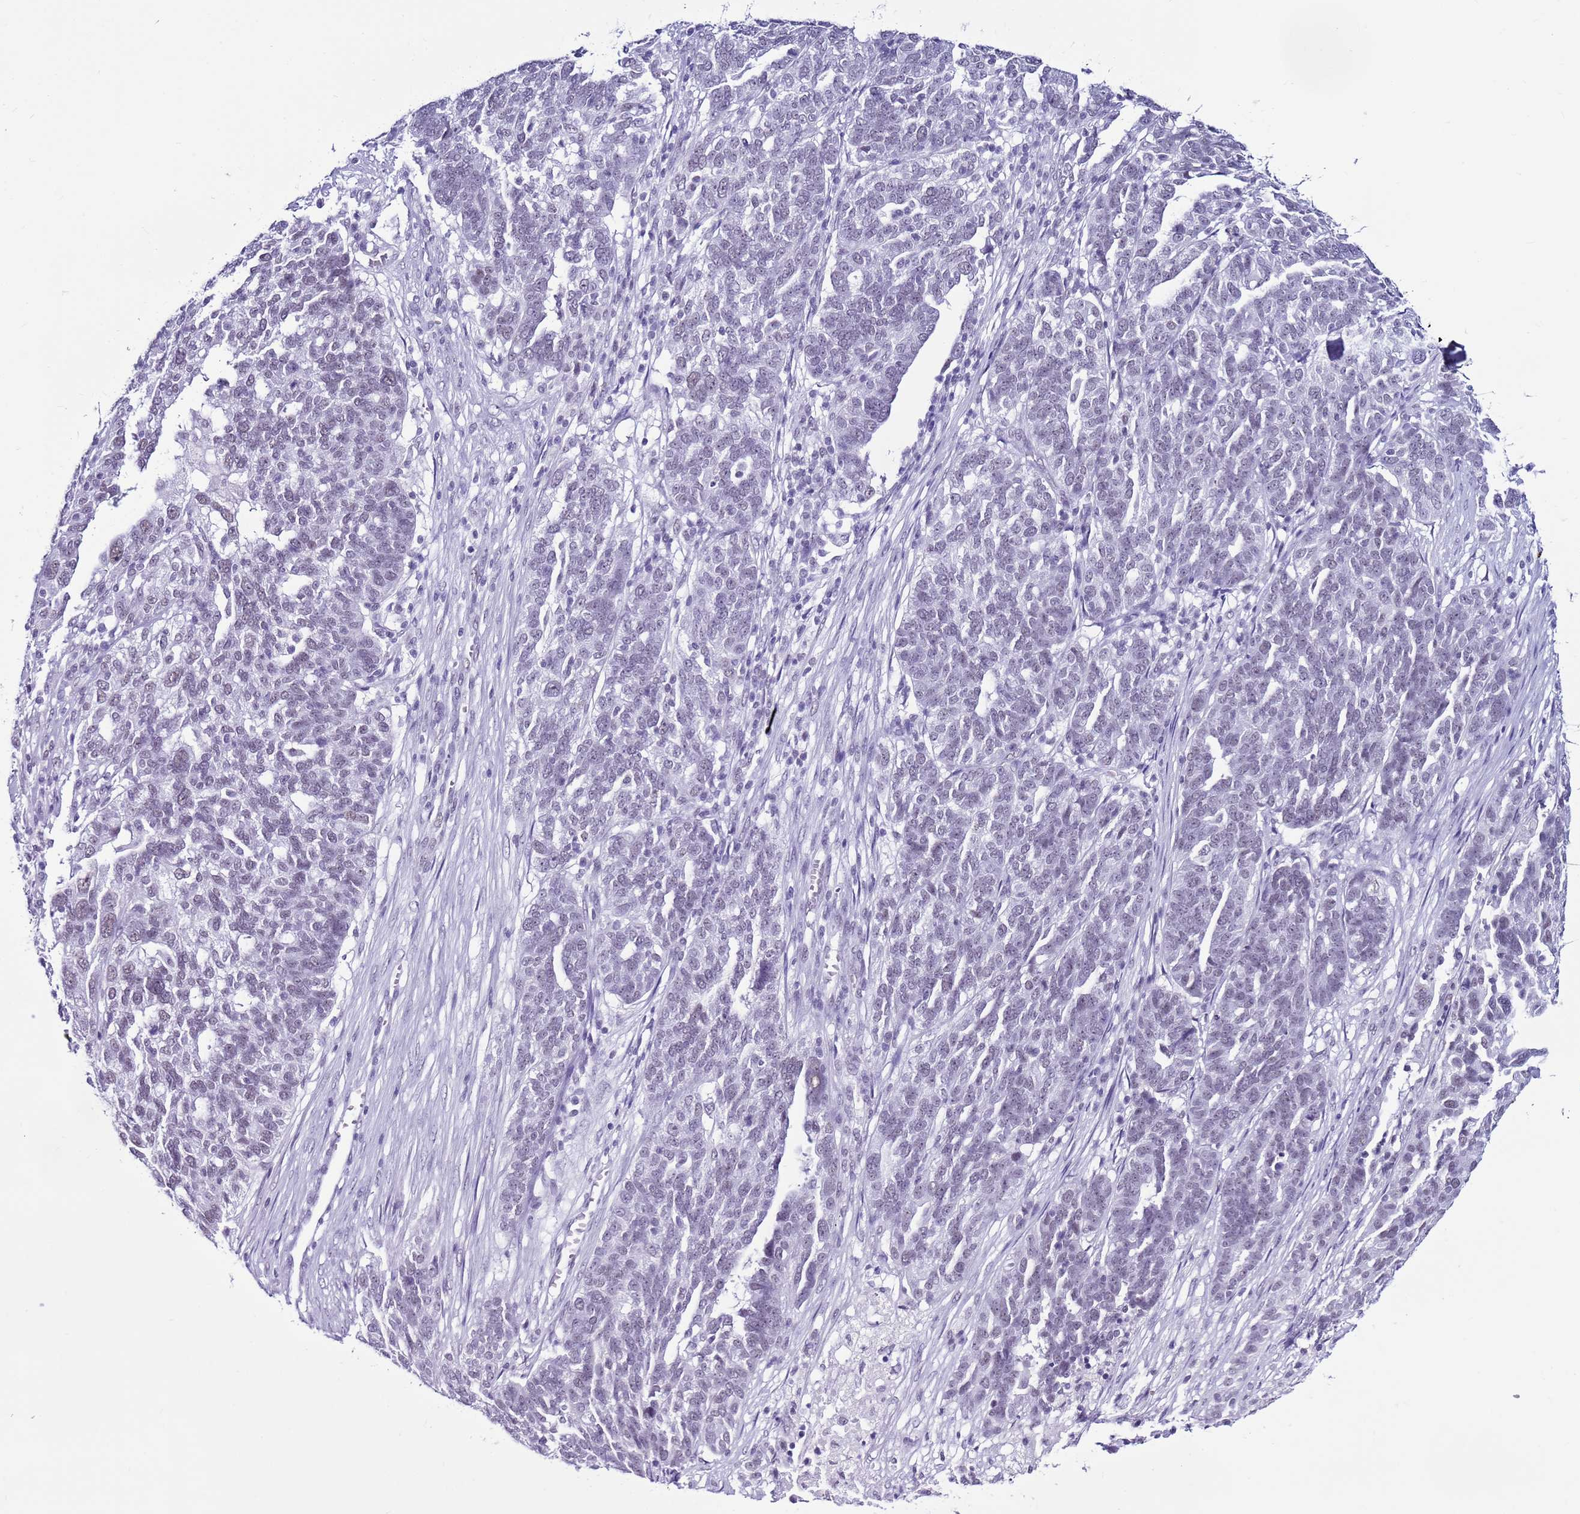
{"staining": {"intensity": "negative", "quantity": "none", "location": "none"}, "tissue": "ovarian cancer", "cell_type": "Tumor cells", "image_type": "cancer", "snomed": [{"axis": "morphology", "description": "Cystadenocarcinoma, serous, NOS"}, {"axis": "topography", "description": "Ovary"}], "caption": "IHC photomicrograph of neoplastic tissue: human serous cystadenocarcinoma (ovarian) stained with DAB (3,3'-diaminobenzidine) demonstrates no significant protein positivity in tumor cells.", "gene": "DHX15", "patient": {"sex": "female", "age": 59}}